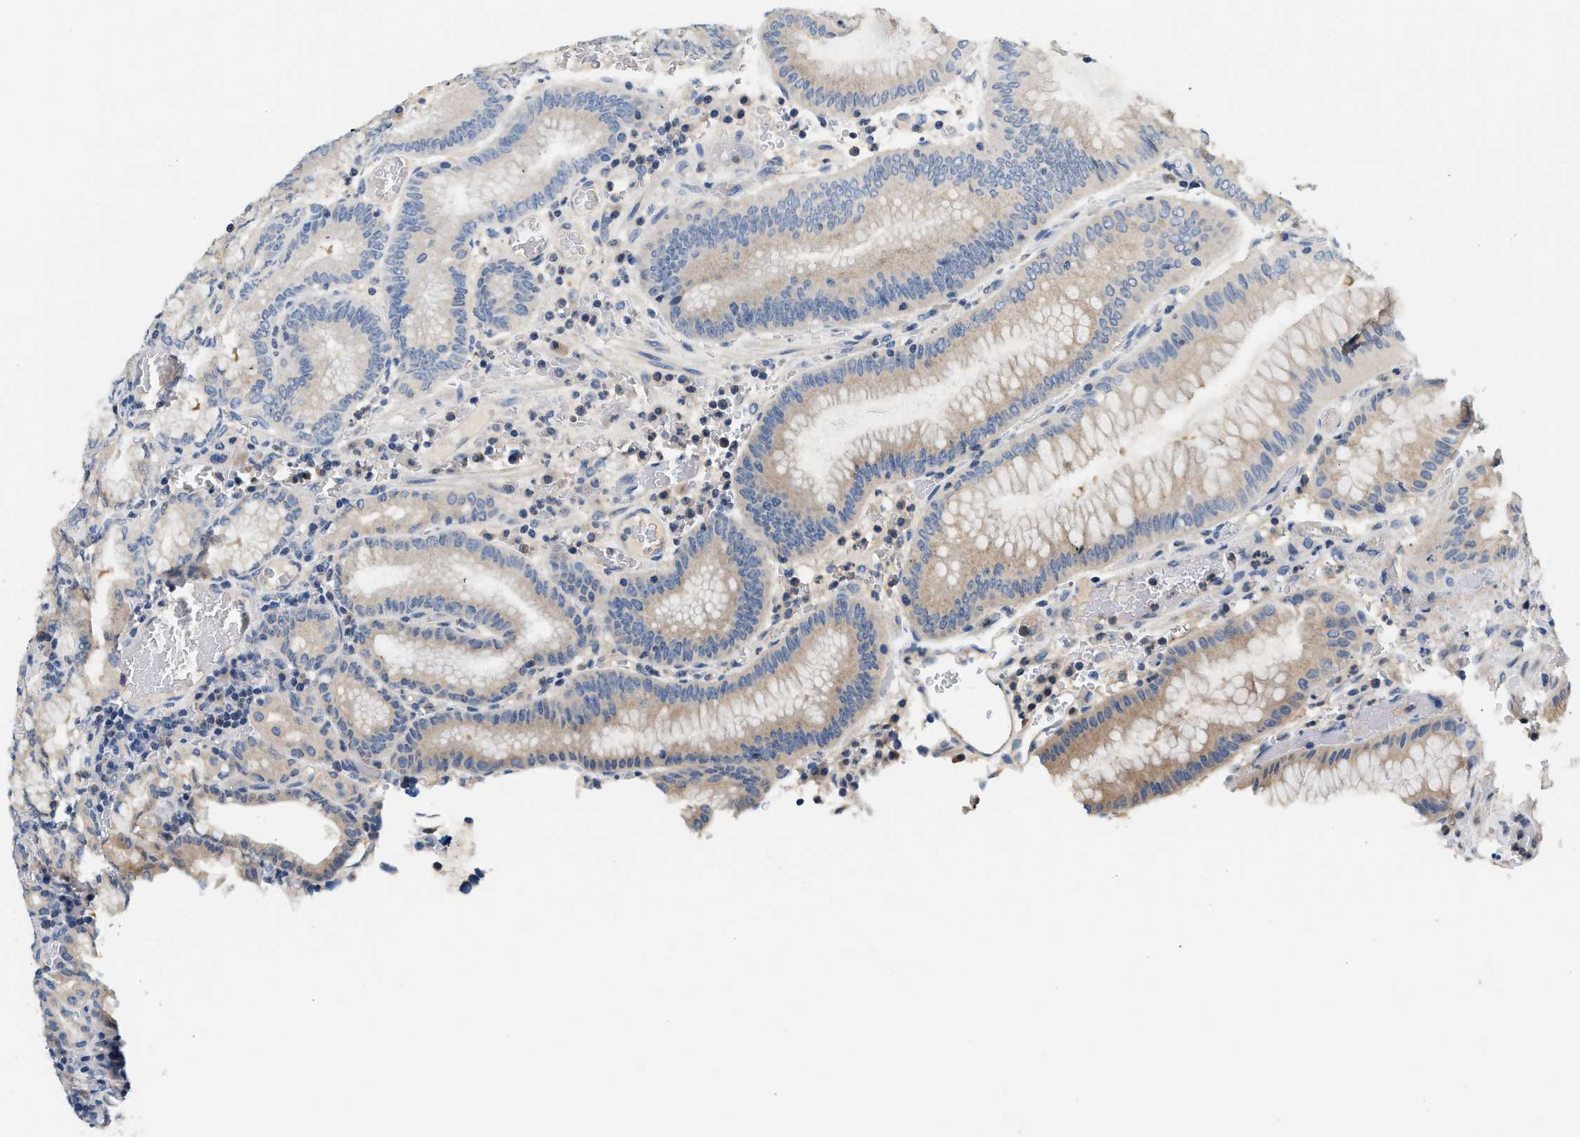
{"staining": {"intensity": "moderate", "quantity": "<25%", "location": "cytoplasmic/membranous"}, "tissue": "stomach", "cell_type": "Glandular cells", "image_type": "normal", "snomed": [{"axis": "morphology", "description": "Normal tissue, NOS"}, {"axis": "morphology", "description": "Carcinoid, malignant, NOS"}, {"axis": "topography", "description": "Stomach, upper"}], "caption": "Brown immunohistochemical staining in benign stomach reveals moderate cytoplasmic/membranous expression in approximately <25% of glandular cells. (Brightfield microscopy of DAB IHC at high magnification).", "gene": "SLC35E1", "patient": {"sex": "male", "age": 39}}